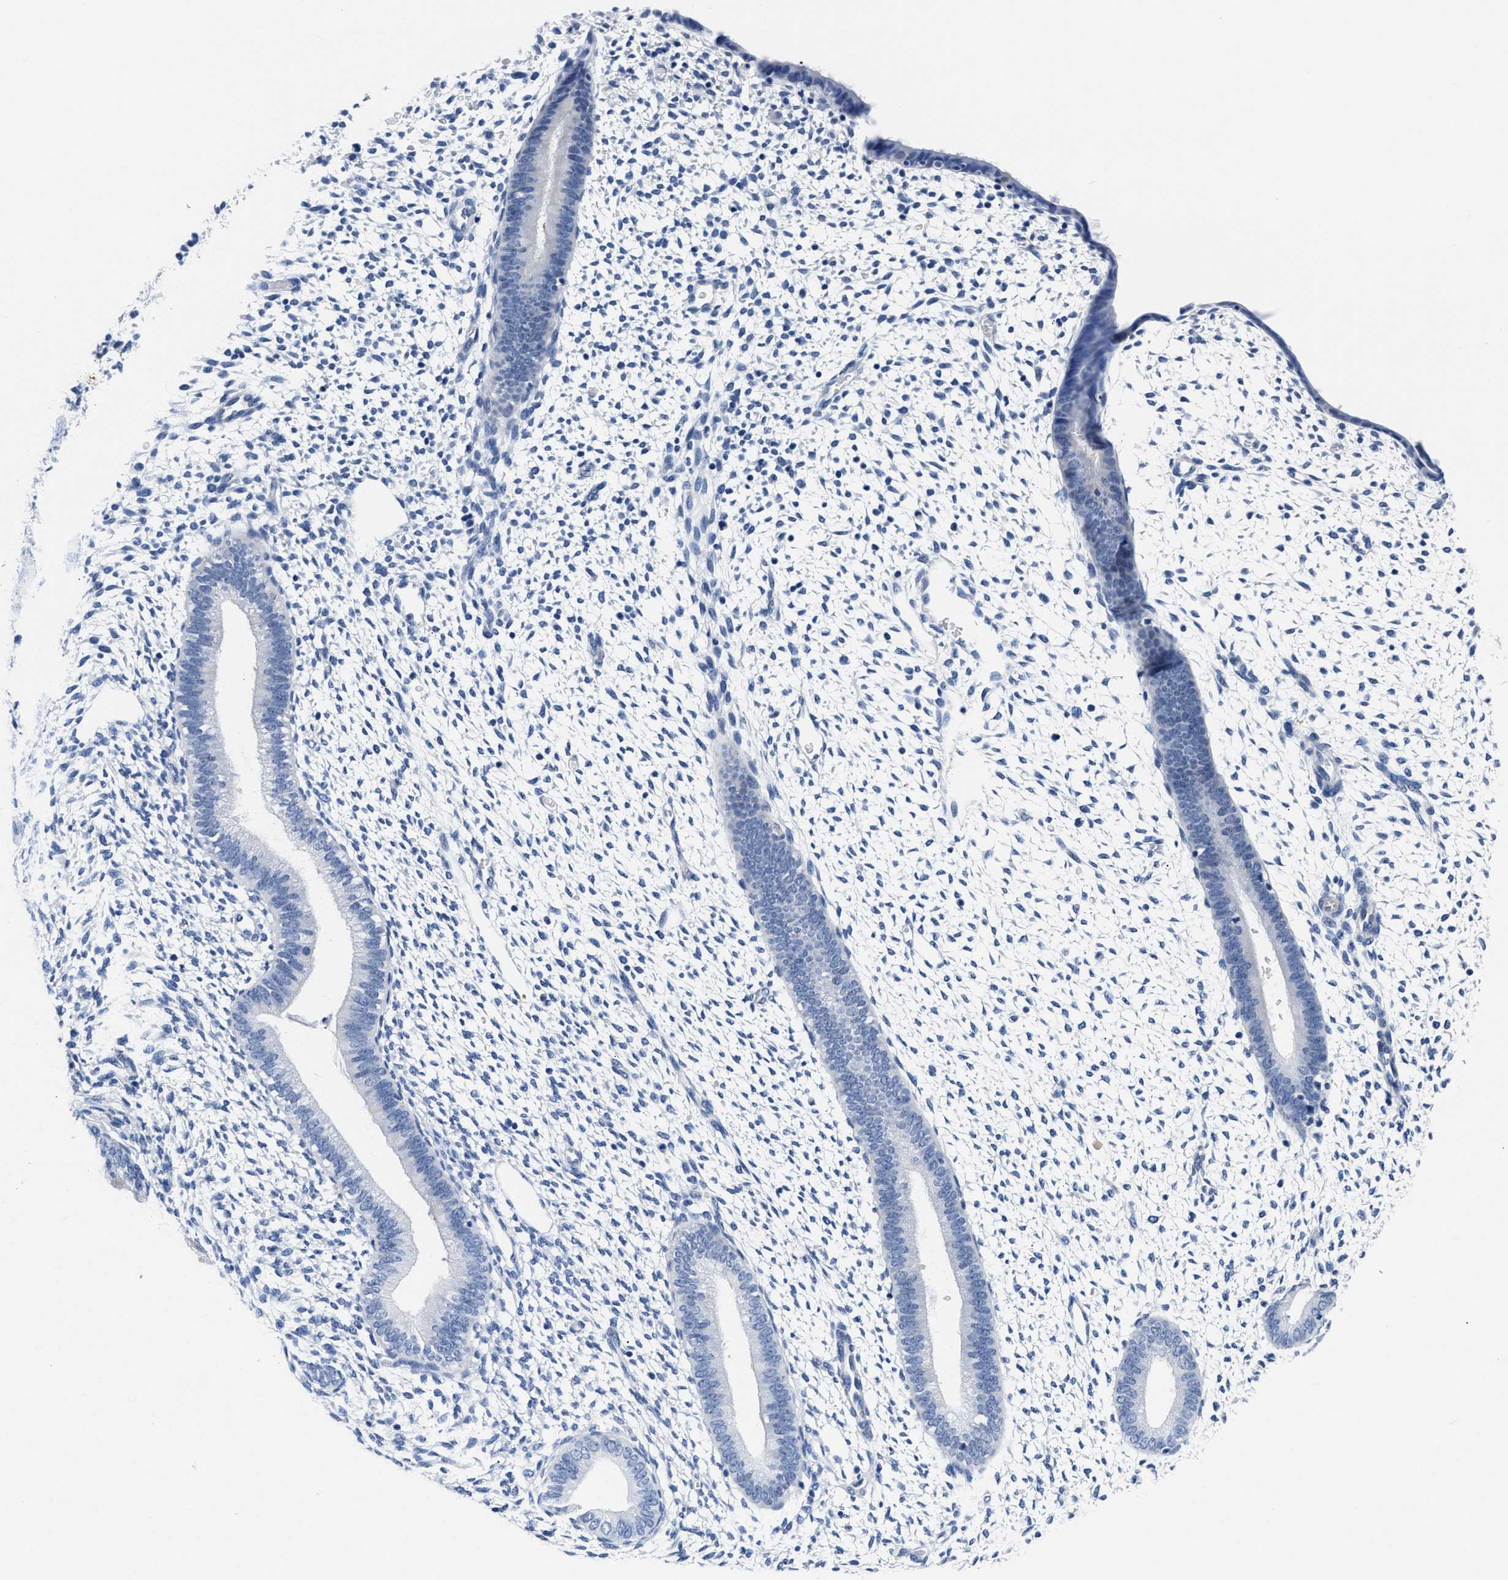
{"staining": {"intensity": "negative", "quantity": "none", "location": "none"}, "tissue": "endometrium", "cell_type": "Cells in endometrial stroma", "image_type": "normal", "snomed": [{"axis": "morphology", "description": "Normal tissue, NOS"}, {"axis": "topography", "description": "Endometrium"}], "caption": "This is an immunohistochemistry micrograph of unremarkable endometrium. There is no positivity in cells in endometrial stroma.", "gene": "TRIM29", "patient": {"sex": "female", "age": 46}}